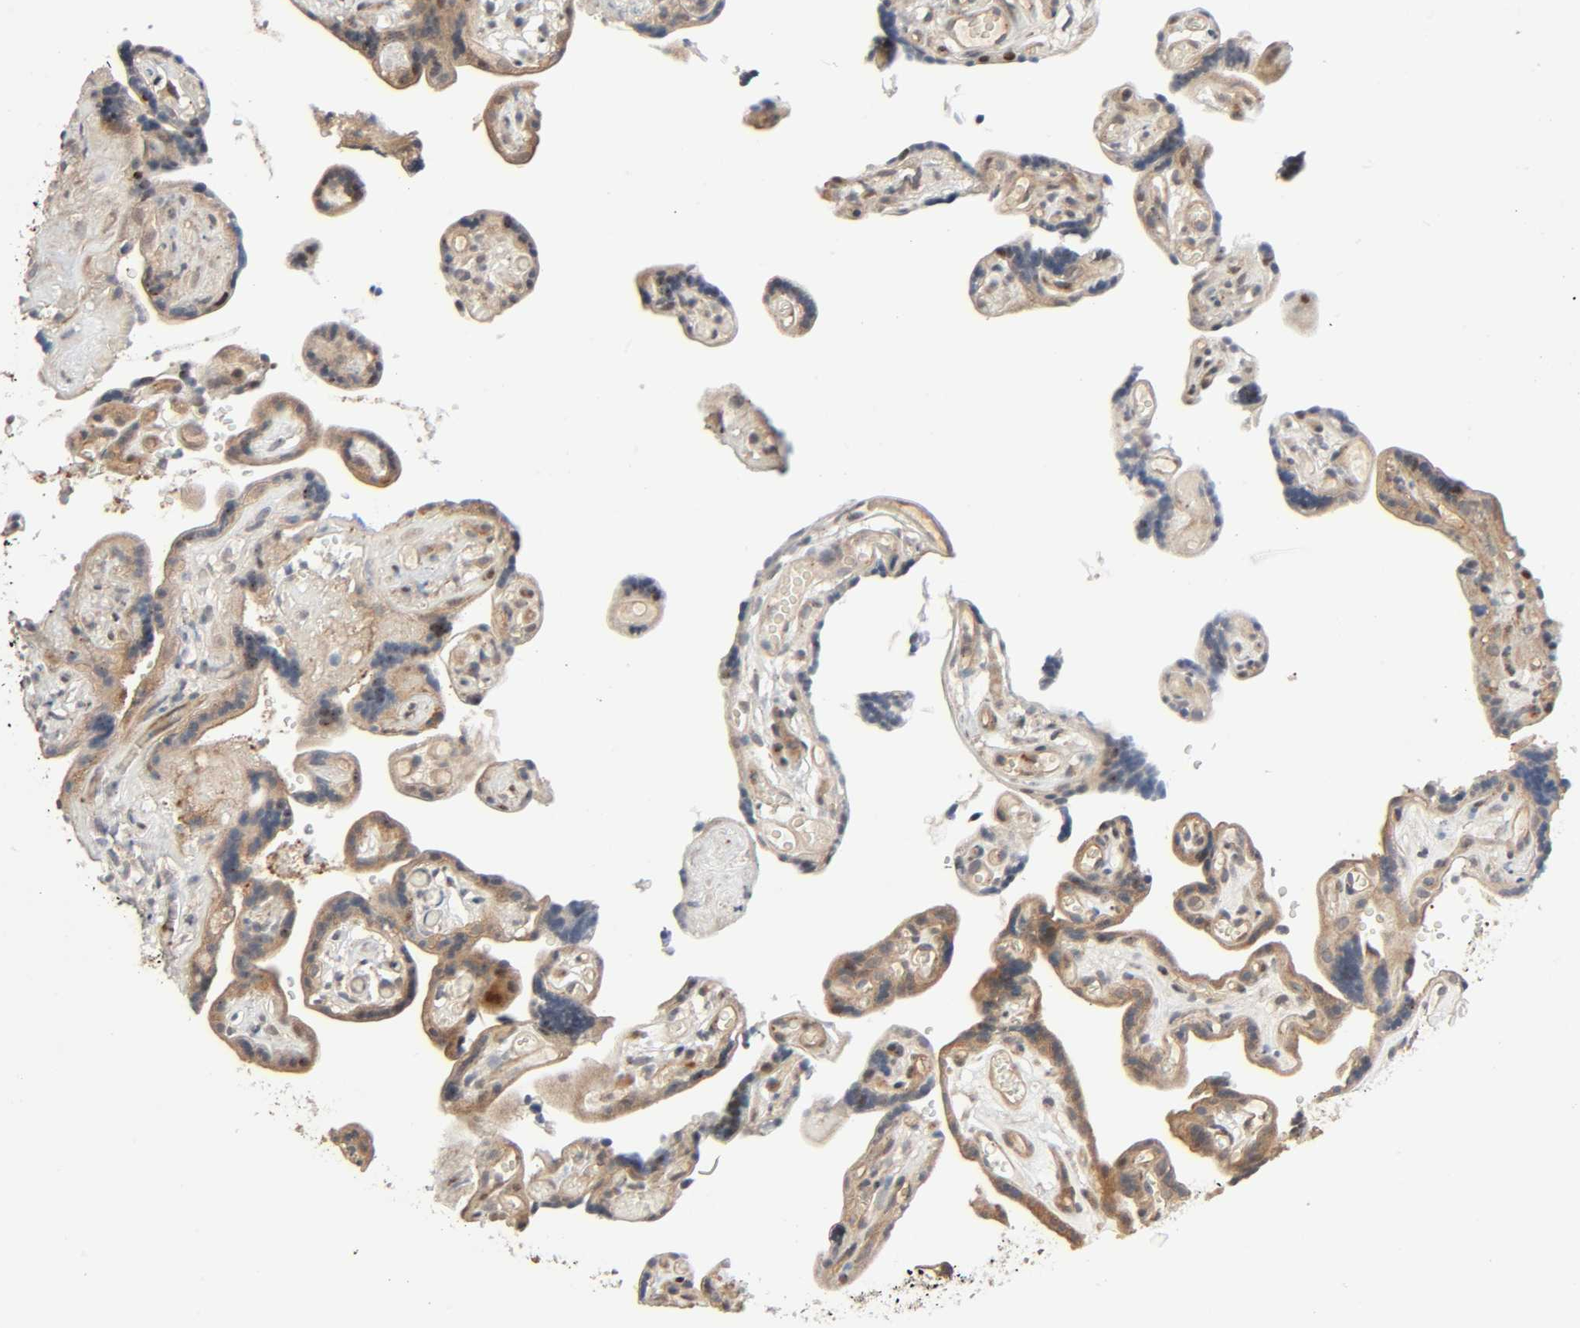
{"staining": {"intensity": "strong", "quantity": ">75%", "location": "cytoplasmic/membranous,nuclear"}, "tissue": "placenta", "cell_type": "Trophoblastic cells", "image_type": "normal", "snomed": [{"axis": "morphology", "description": "Normal tissue, NOS"}, {"axis": "topography", "description": "Placenta"}], "caption": "Immunohistochemical staining of benign placenta exhibits strong cytoplasmic/membranous,nuclear protein expression in about >75% of trophoblastic cells.", "gene": "PPP2R1B", "patient": {"sex": "female", "age": 30}}